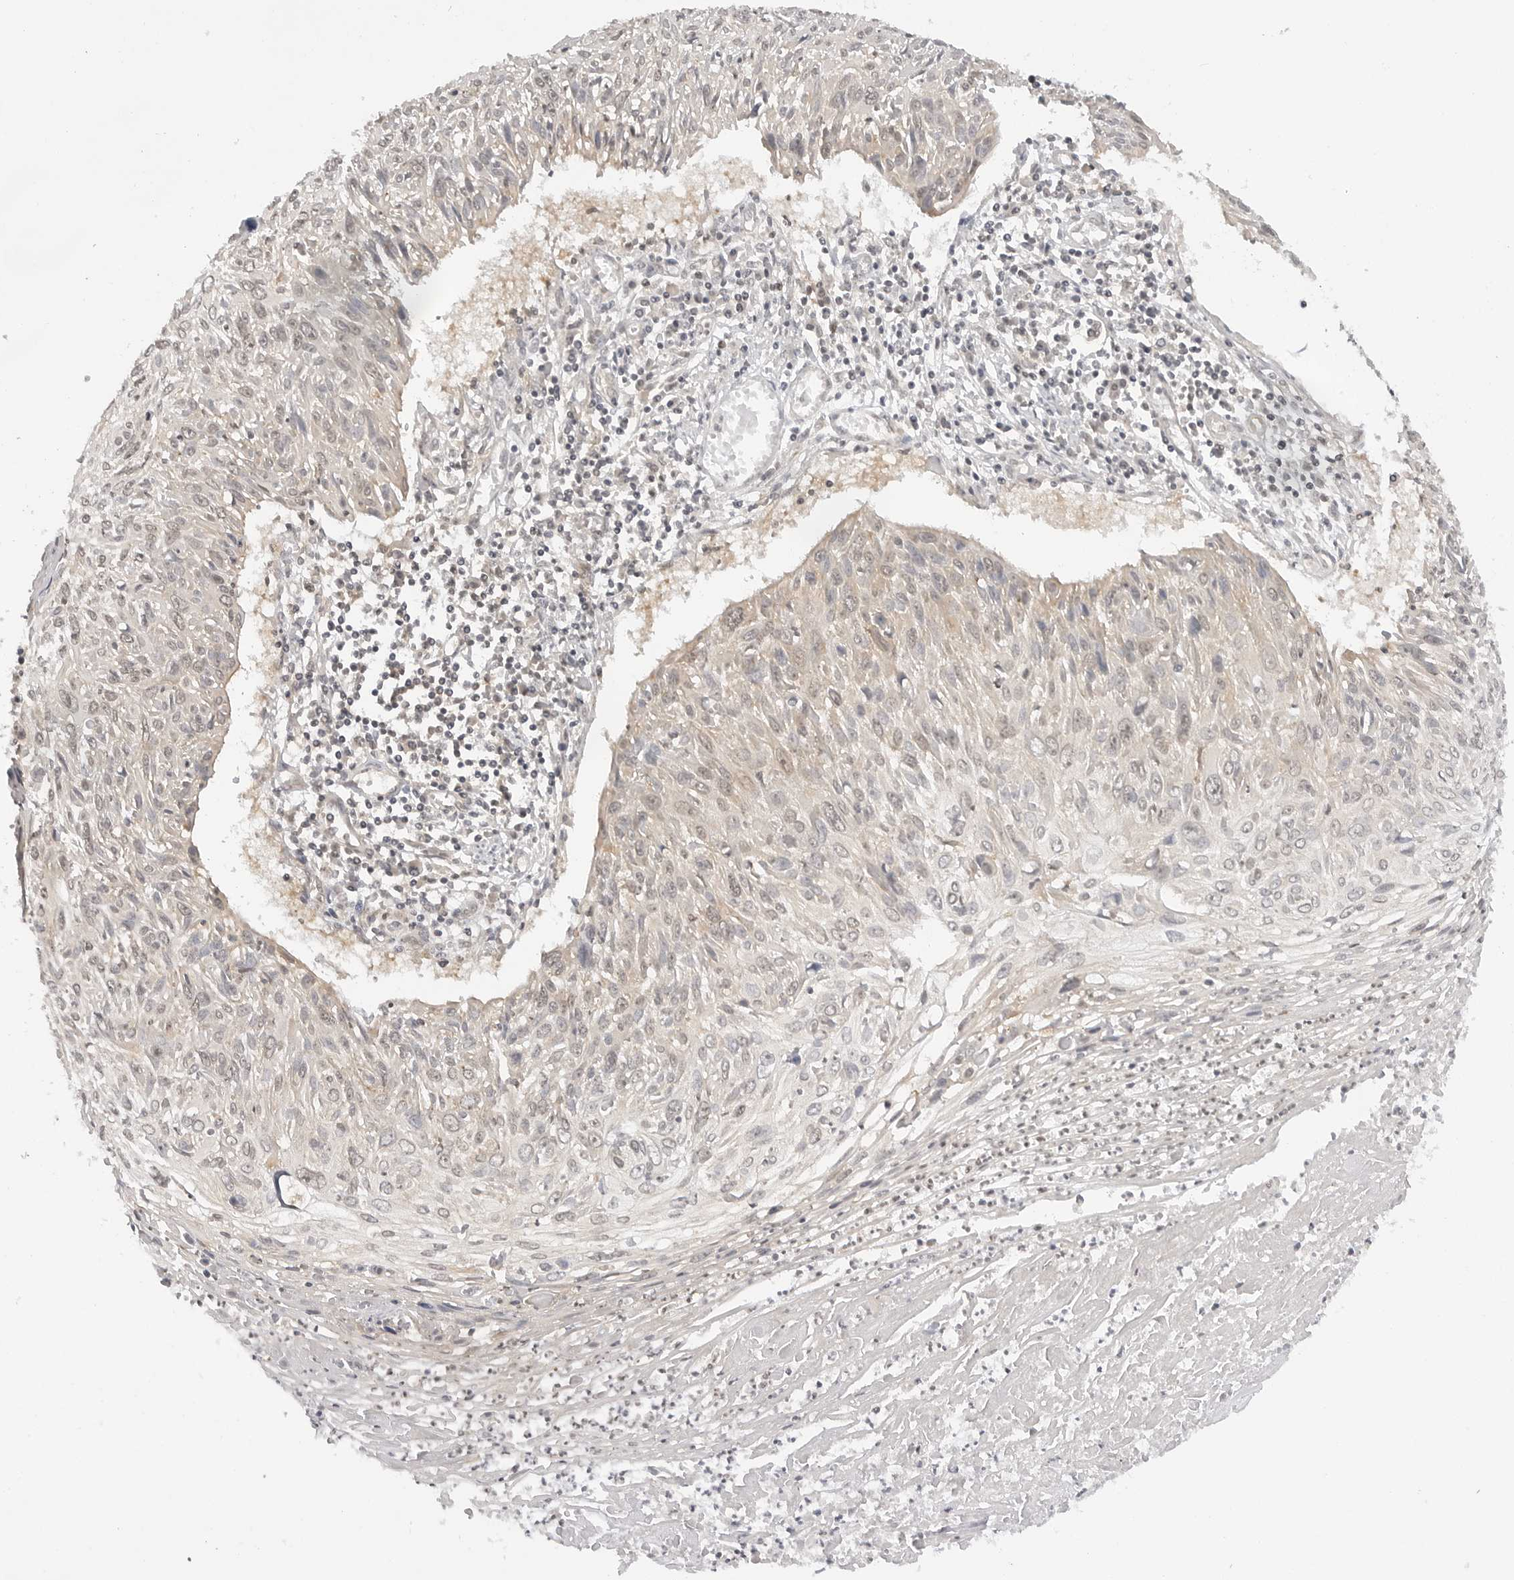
{"staining": {"intensity": "negative", "quantity": "none", "location": "none"}, "tissue": "cervical cancer", "cell_type": "Tumor cells", "image_type": "cancer", "snomed": [{"axis": "morphology", "description": "Squamous cell carcinoma, NOS"}, {"axis": "topography", "description": "Cervix"}], "caption": "The photomicrograph demonstrates no staining of tumor cells in cervical squamous cell carcinoma. (DAB immunohistochemistry, high magnification).", "gene": "MAP2K5", "patient": {"sex": "female", "age": 51}}